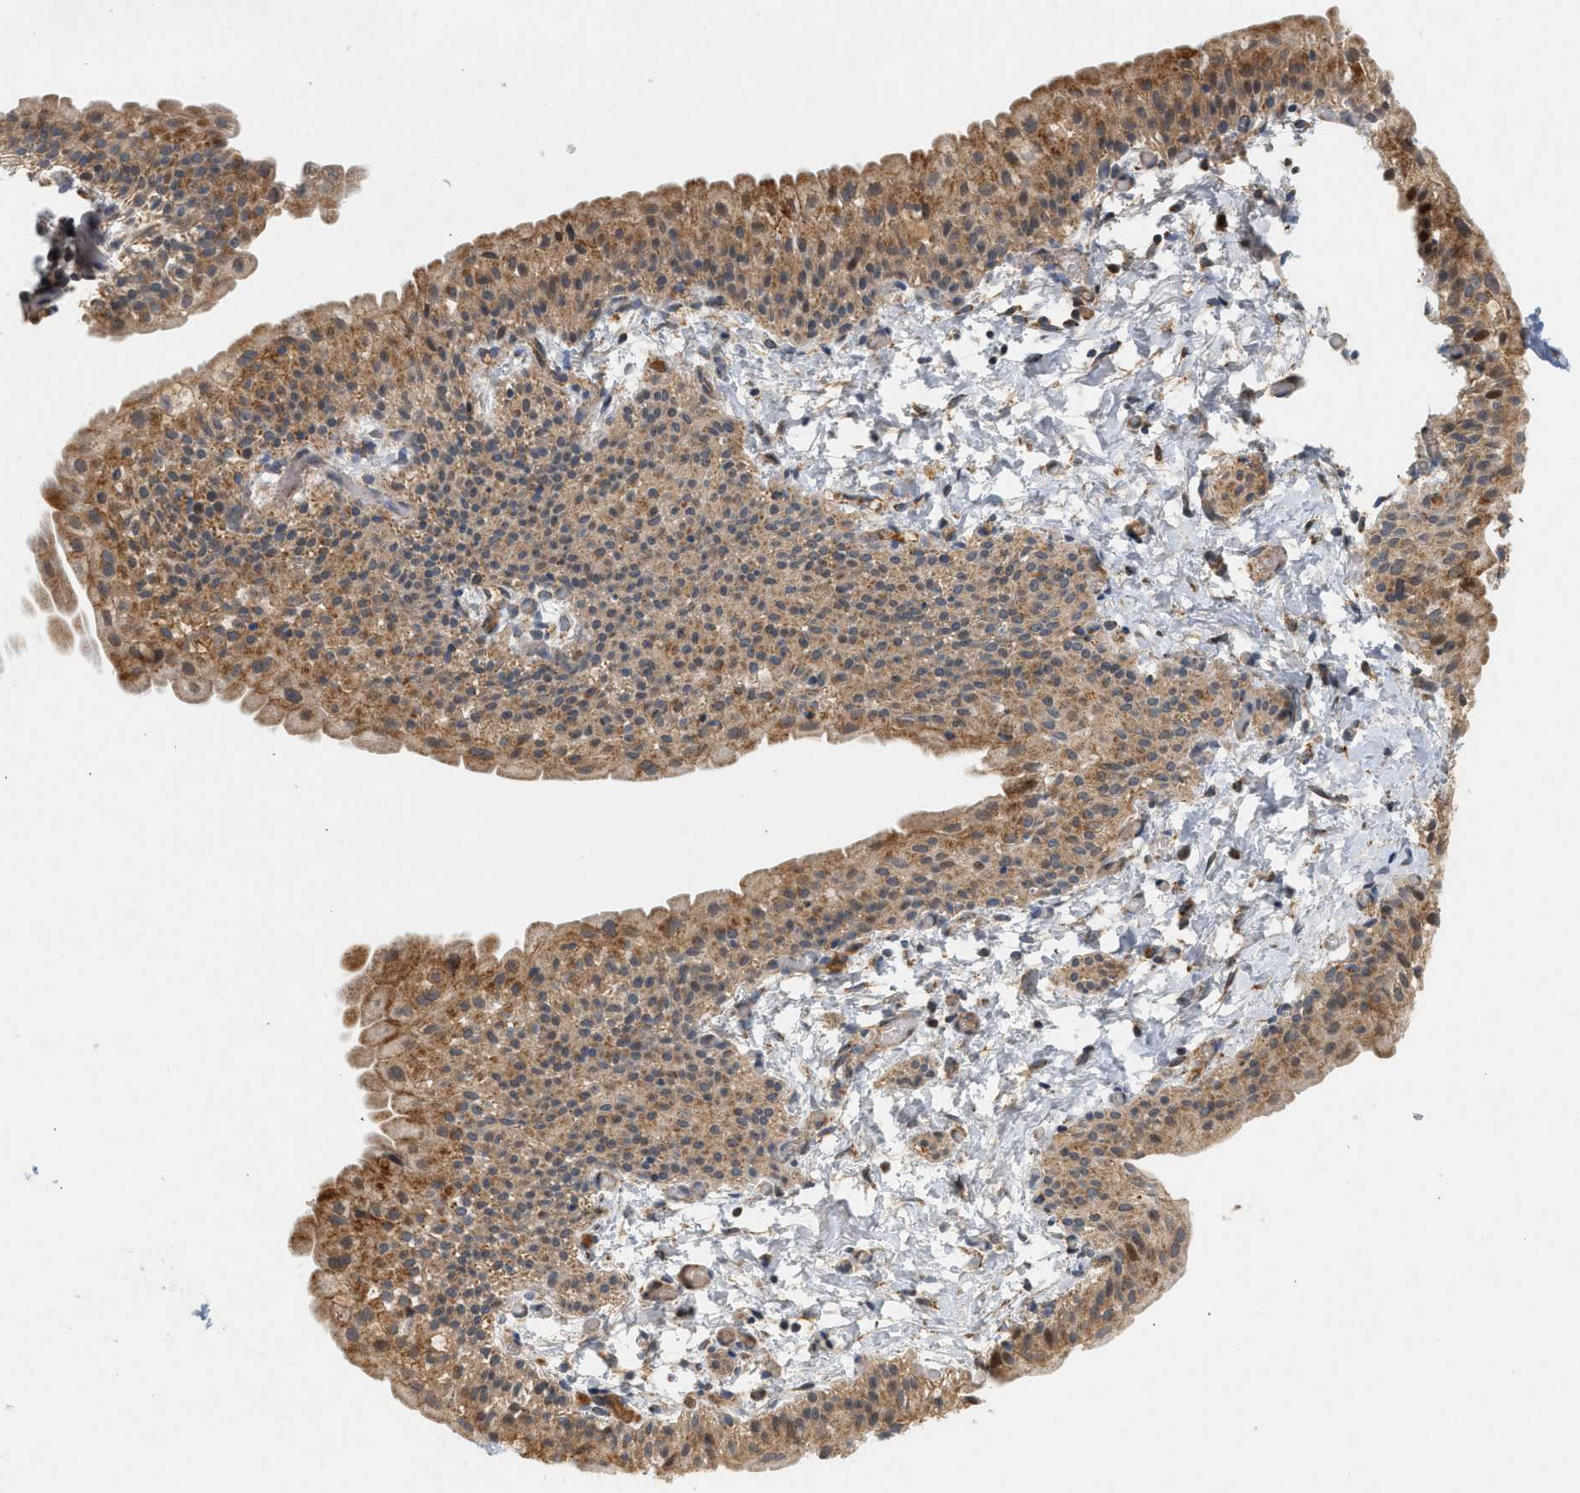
{"staining": {"intensity": "moderate", "quantity": ">75%", "location": "cytoplasmic/membranous"}, "tissue": "smooth muscle", "cell_type": "Smooth muscle cells", "image_type": "normal", "snomed": [{"axis": "morphology", "description": "Normal tissue, NOS"}, {"axis": "topography", "description": "Smooth muscle"}], "caption": "The image displays staining of unremarkable smooth muscle, revealing moderate cytoplasmic/membranous protein positivity (brown color) within smooth muscle cells.", "gene": "MCU", "patient": {"sex": "male", "age": 16}}